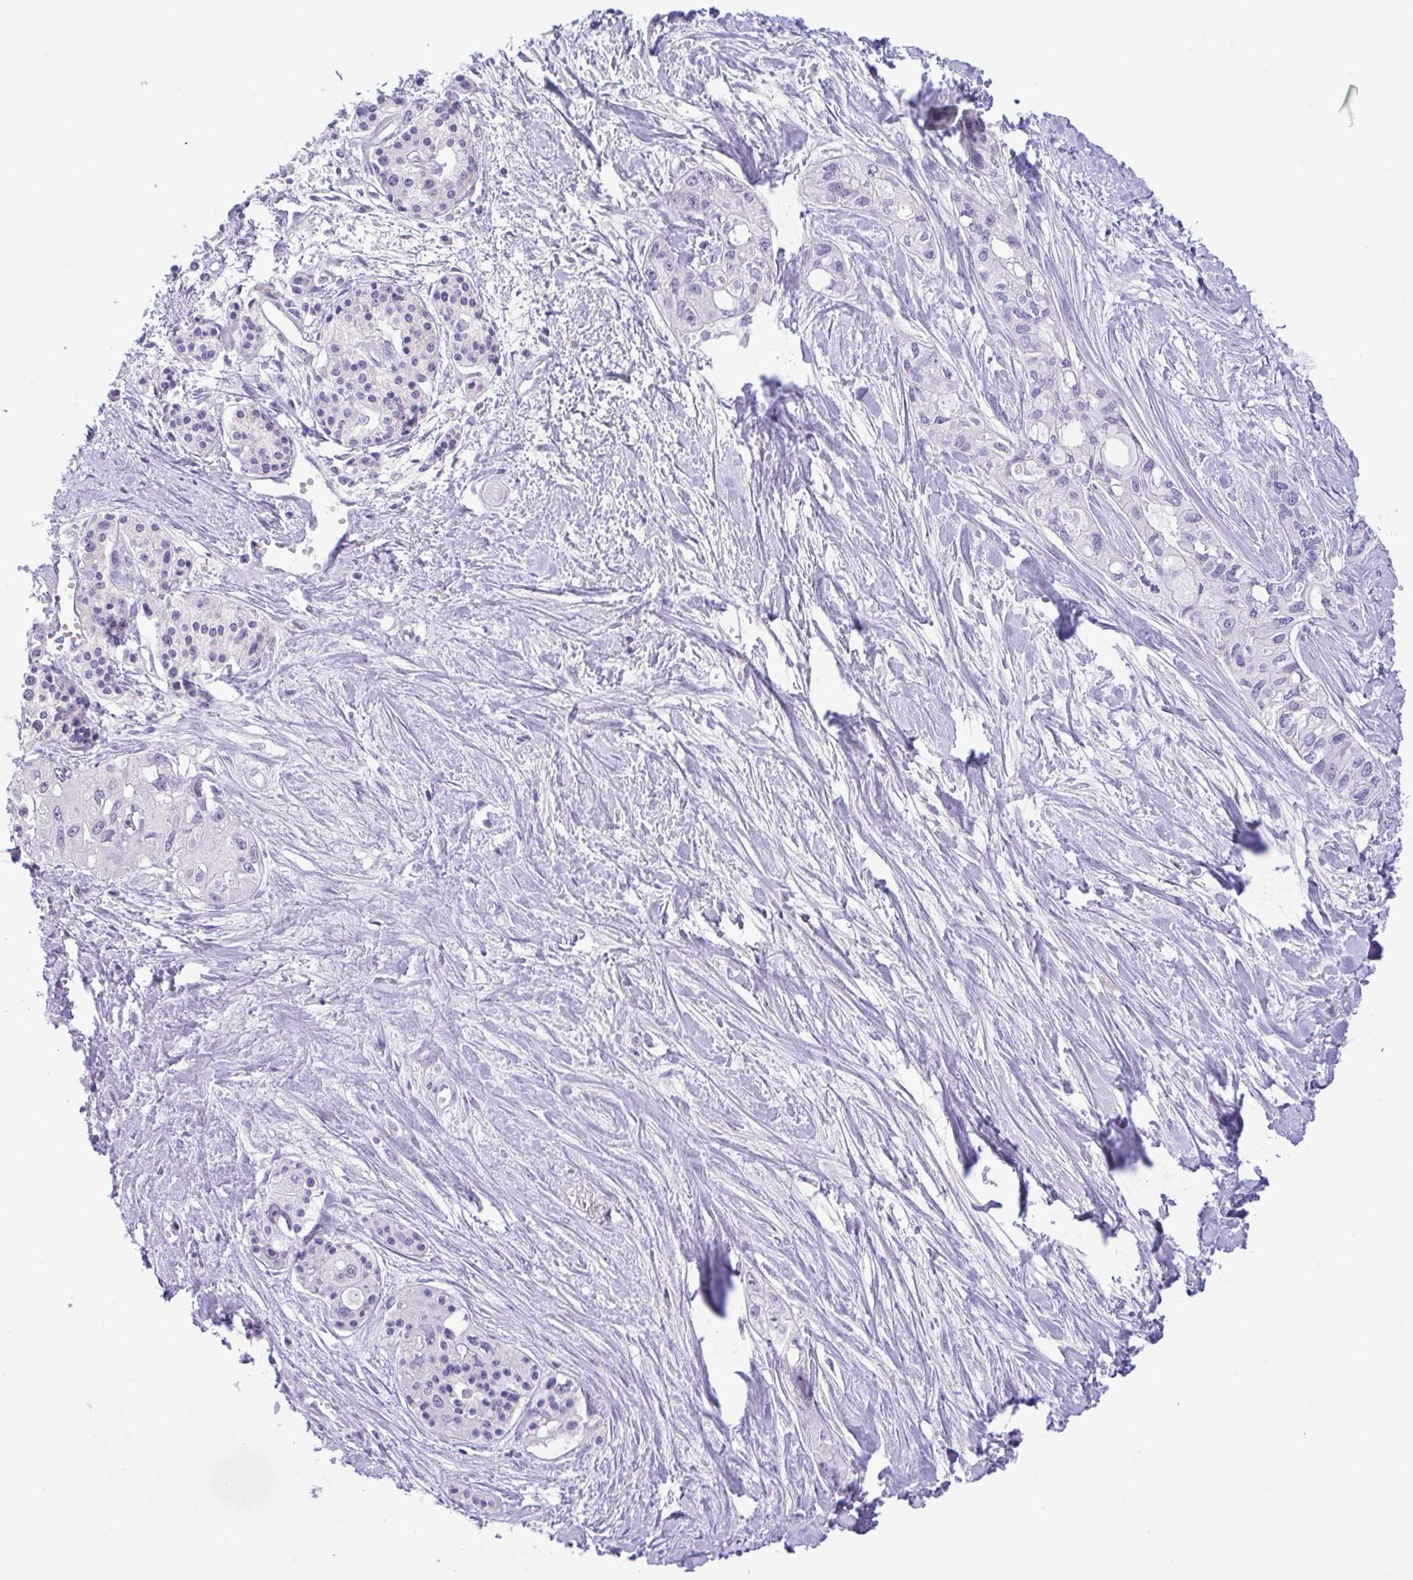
{"staining": {"intensity": "negative", "quantity": "none", "location": "none"}, "tissue": "pancreatic cancer", "cell_type": "Tumor cells", "image_type": "cancer", "snomed": [{"axis": "morphology", "description": "Adenocarcinoma, NOS"}, {"axis": "topography", "description": "Pancreas"}], "caption": "A photomicrograph of pancreatic adenocarcinoma stained for a protein reveals no brown staining in tumor cells.", "gene": "NCF1", "patient": {"sex": "female", "age": 50}}